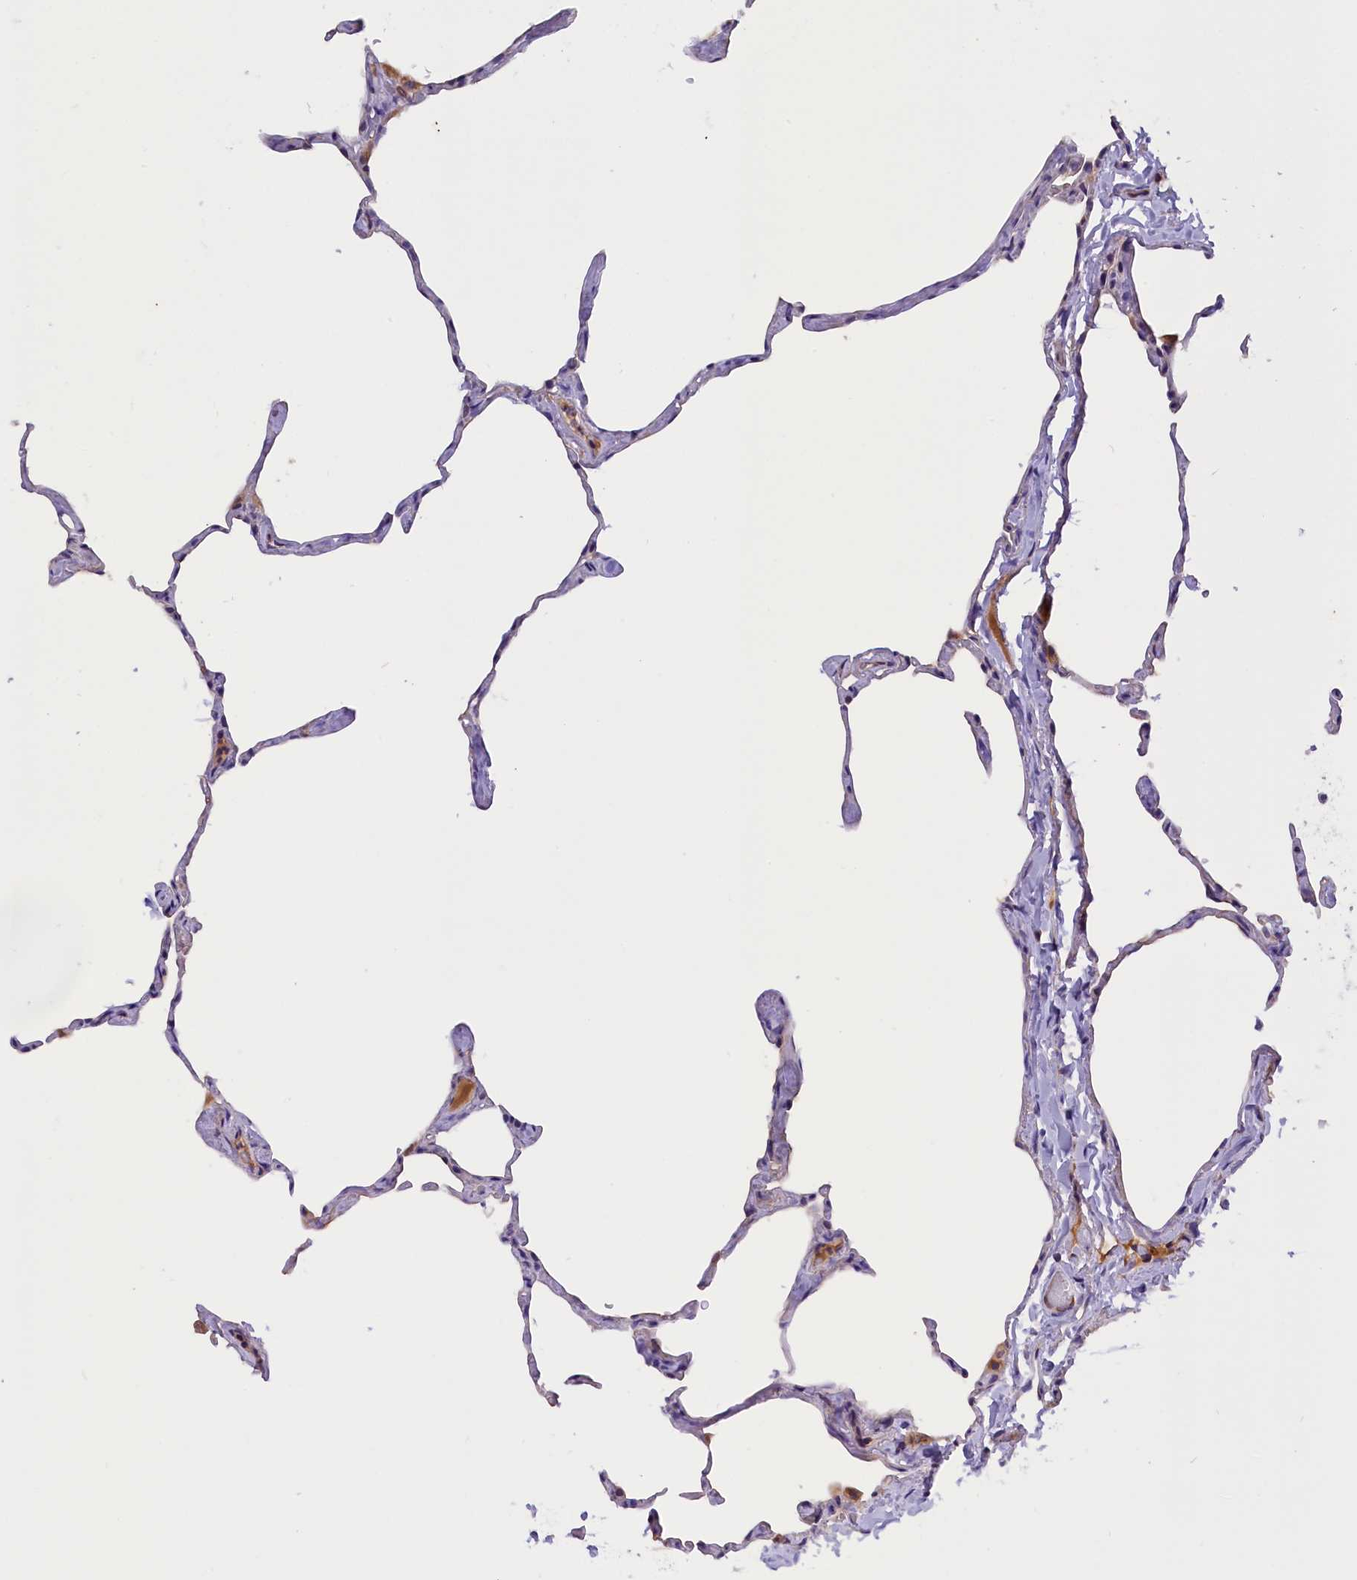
{"staining": {"intensity": "negative", "quantity": "none", "location": "none"}, "tissue": "lung", "cell_type": "Alveolar cells", "image_type": "normal", "snomed": [{"axis": "morphology", "description": "Normal tissue, NOS"}, {"axis": "topography", "description": "Lung"}], "caption": "High power microscopy histopathology image of an IHC photomicrograph of unremarkable lung, revealing no significant positivity in alveolar cells.", "gene": "CCDC32", "patient": {"sex": "male", "age": 65}}